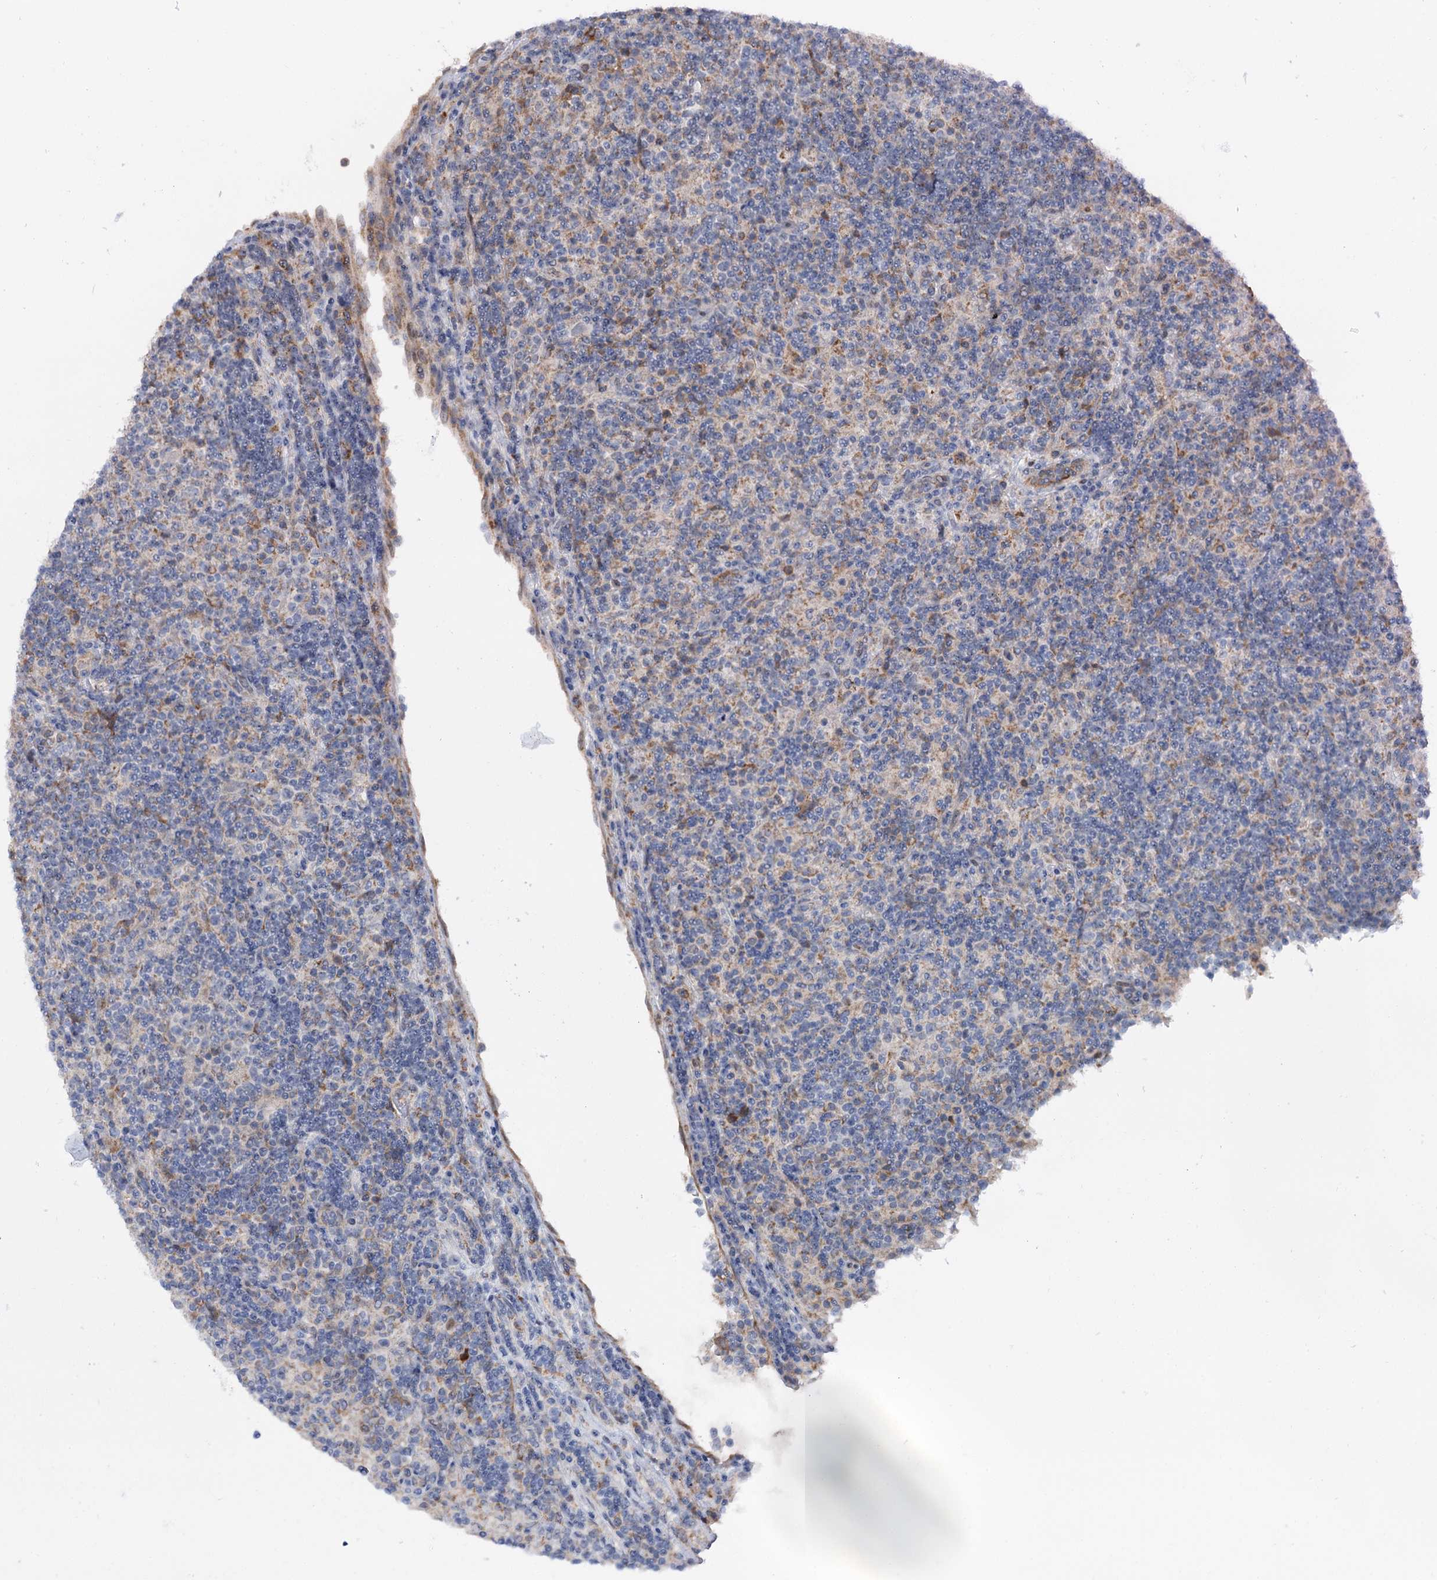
{"staining": {"intensity": "negative", "quantity": "none", "location": "none"}, "tissue": "lymphoma", "cell_type": "Tumor cells", "image_type": "cancer", "snomed": [{"axis": "morphology", "description": "Hodgkin's disease, NOS"}, {"axis": "topography", "description": "Lymph node"}], "caption": "The image exhibits no significant positivity in tumor cells of lymphoma.", "gene": "LPIN1", "patient": {"sex": "male", "age": 70}}